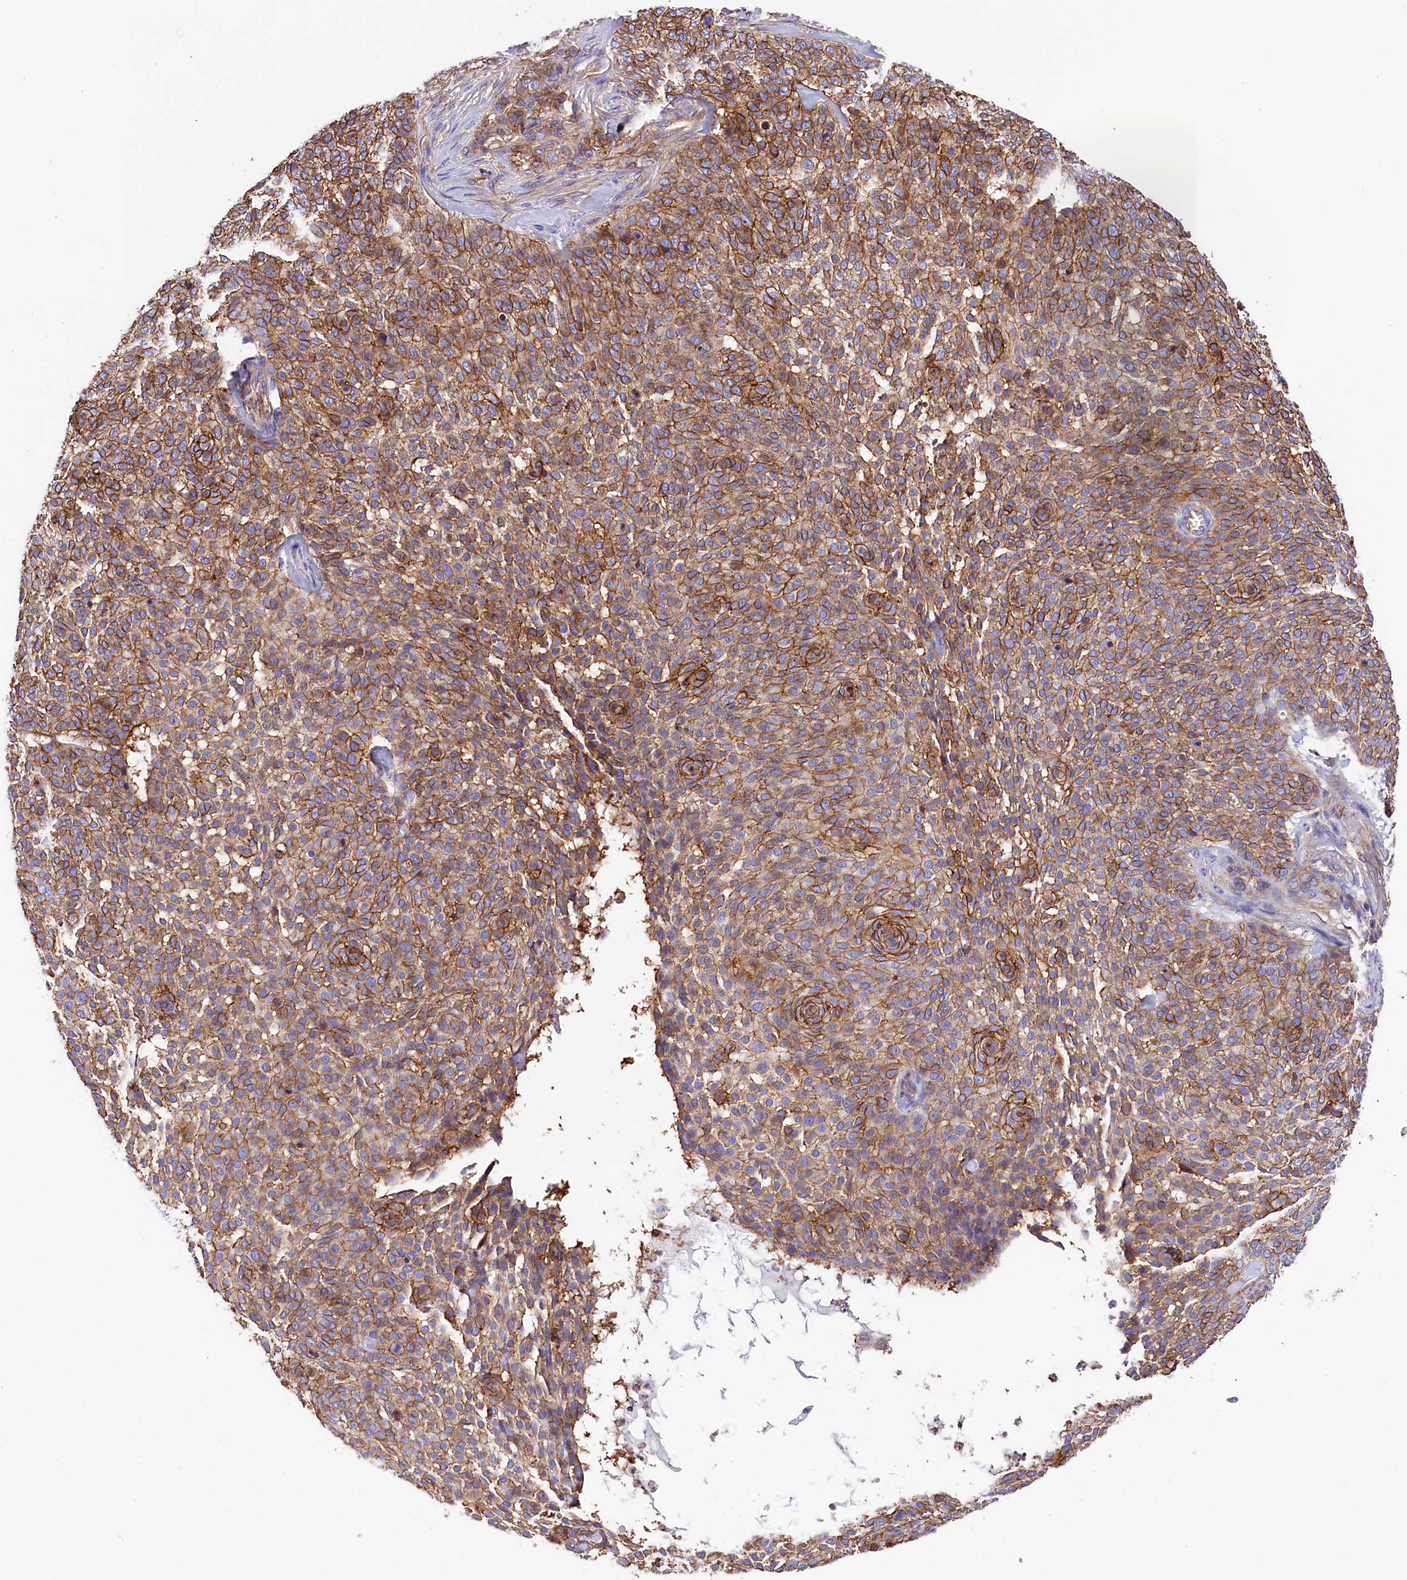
{"staining": {"intensity": "strong", "quantity": "25%-75%", "location": "cytoplasmic/membranous"}, "tissue": "skin cancer", "cell_type": "Tumor cells", "image_type": "cancer", "snomed": [{"axis": "morphology", "description": "Basal cell carcinoma"}, {"axis": "topography", "description": "Skin"}], "caption": "Immunohistochemistry of skin basal cell carcinoma displays high levels of strong cytoplasmic/membranous staining in approximately 25%-75% of tumor cells. (brown staining indicates protein expression, while blue staining denotes nuclei).", "gene": "ATP2B4", "patient": {"sex": "female", "age": 64}}